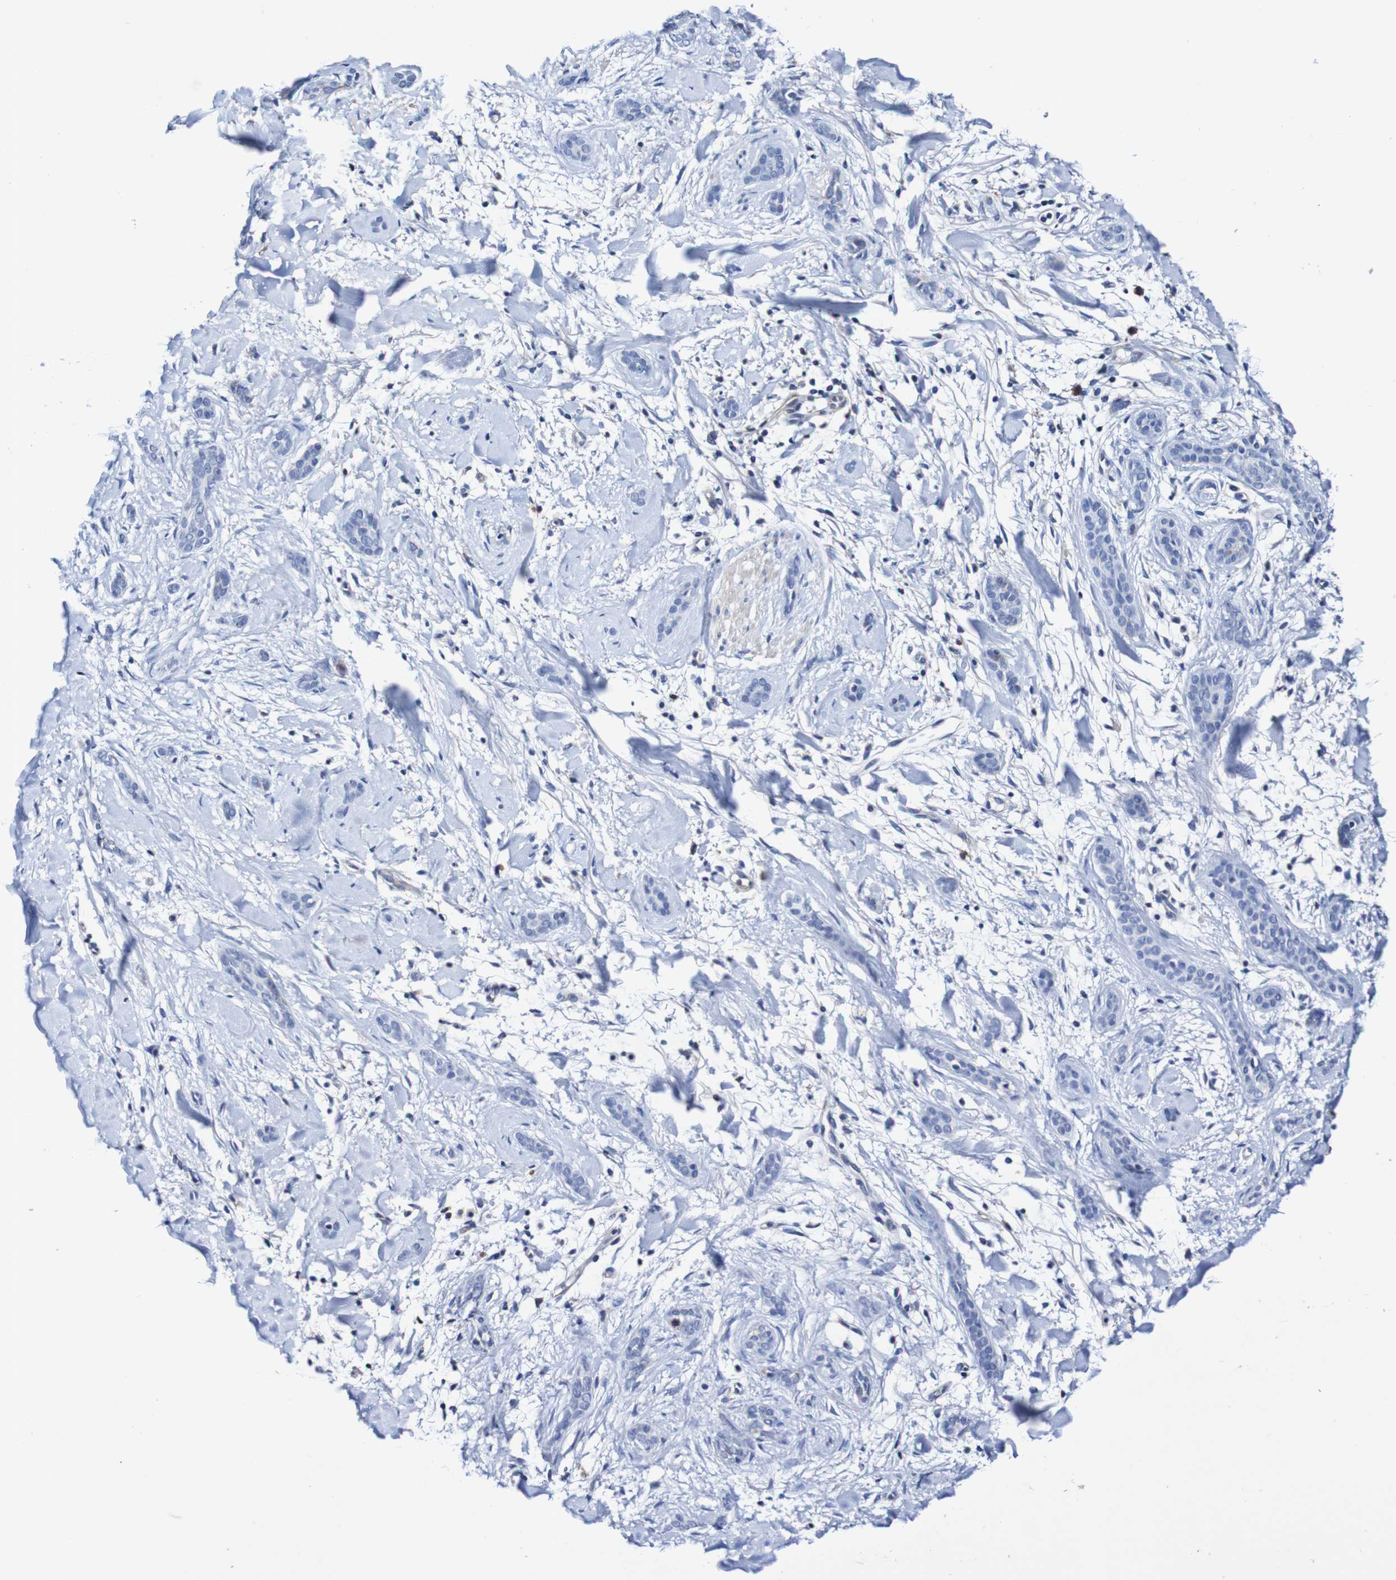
{"staining": {"intensity": "negative", "quantity": "none", "location": "none"}, "tissue": "skin cancer", "cell_type": "Tumor cells", "image_type": "cancer", "snomed": [{"axis": "morphology", "description": "Basal cell carcinoma"}, {"axis": "morphology", "description": "Adnexal tumor, benign"}, {"axis": "topography", "description": "Skin"}], "caption": "High power microscopy photomicrograph of an IHC micrograph of skin benign adnexal tumor, revealing no significant staining in tumor cells.", "gene": "ACVR1C", "patient": {"sex": "female", "age": 42}}